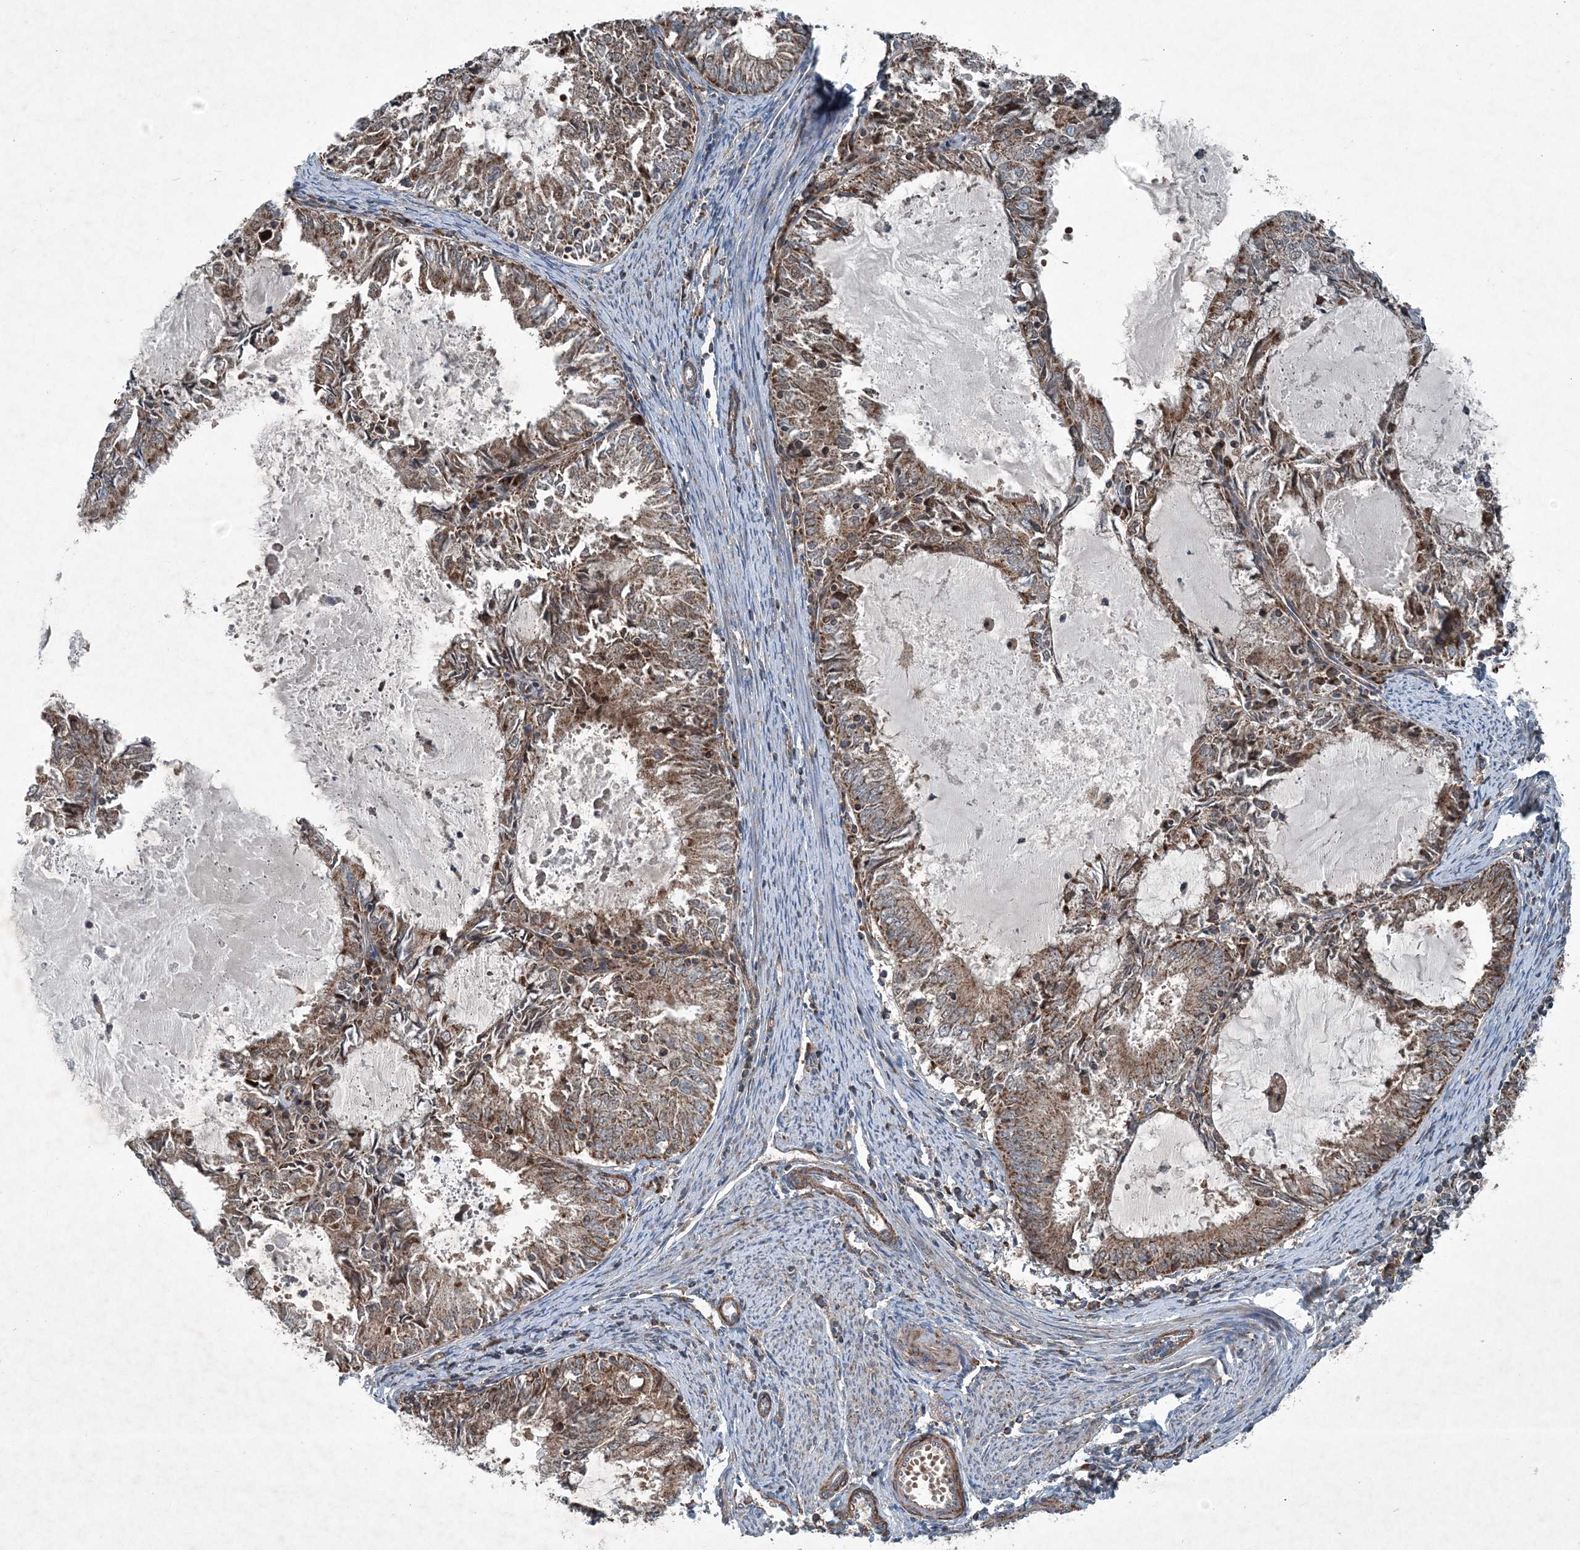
{"staining": {"intensity": "moderate", "quantity": ">75%", "location": "cytoplasmic/membranous"}, "tissue": "endometrial cancer", "cell_type": "Tumor cells", "image_type": "cancer", "snomed": [{"axis": "morphology", "description": "Adenocarcinoma, NOS"}, {"axis": "topography", "description": "Endometrium"}], "caption": "High-magnification brightfield microscopy of endometrial cancer (adenocarcinoma) stained with DAB (brown) and counterstained with hematoxylin (blue). tumor cells exhibit moderate cytoplasmic/membranous staining is appreciated in about>75% of cells. The staining was performed using DAB to visualize the protein expression in brown, while the nuclei were stained in blue with hematoxylin (Magnification: 20x).", "gene": "NDUFA2", "patient": {"sex": "female", "age": 57}}